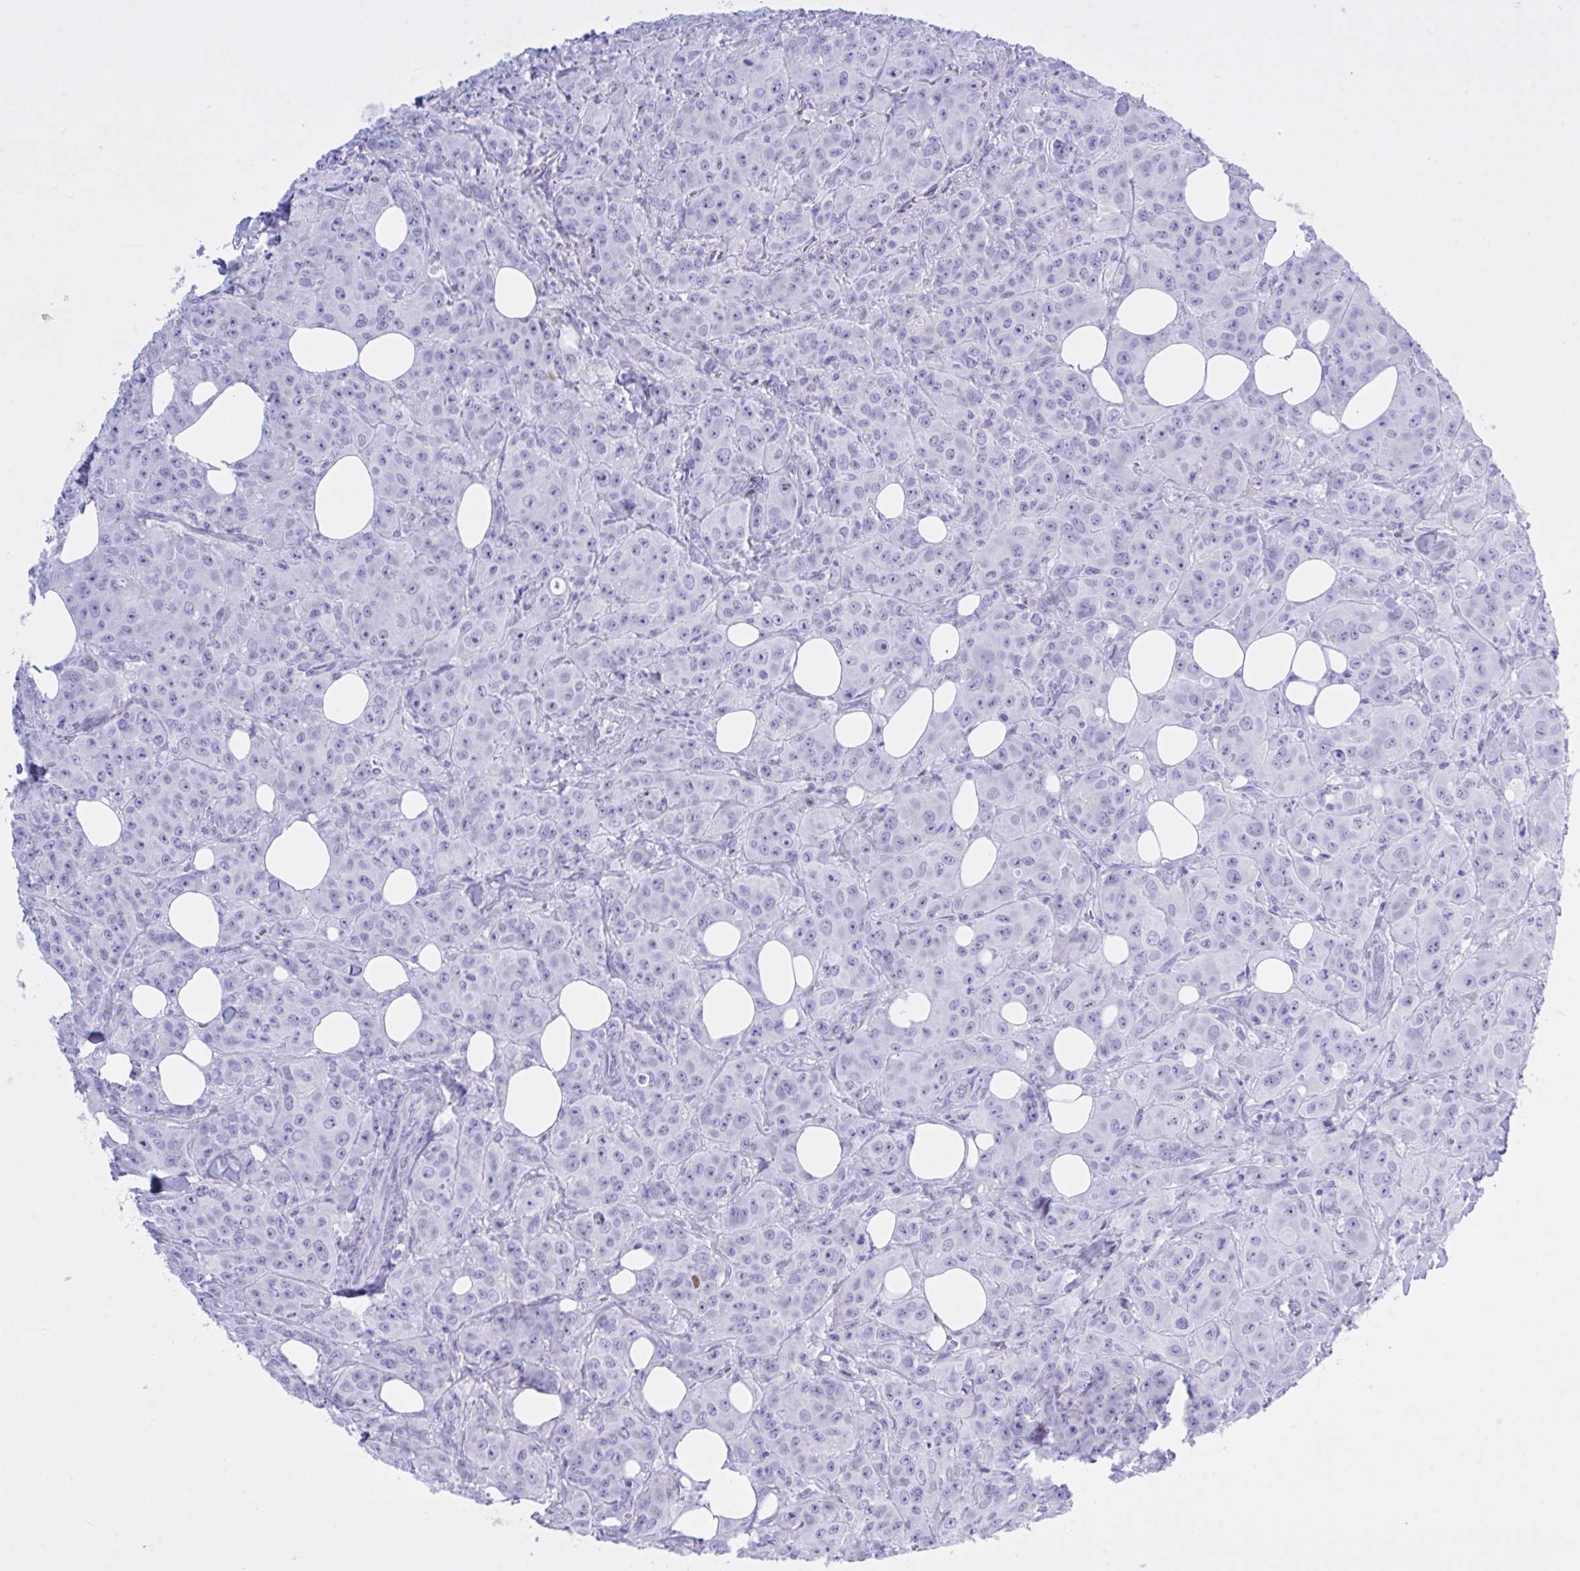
{"staining": {"intensity": "negative", "quantity": "none", "location": "none"}, "tissue": "breast cancer", "cell_type": "Tumor cells", "image_type": "cancer", "snomed": [{"axis": "morphology", "description": "Normal tissue, NOS"}, {"axis": "morphology", "description": "Duct carcinoma"}, {"axis": "topography", "description": "Breast"}], "caption": "Photomicrograph shows no protein staining in tumor cells of breast cancer (invasive ductal carcinoma) tissue.", "gene": "BEX5", "patient": {"sex": "female", "age": 43}}